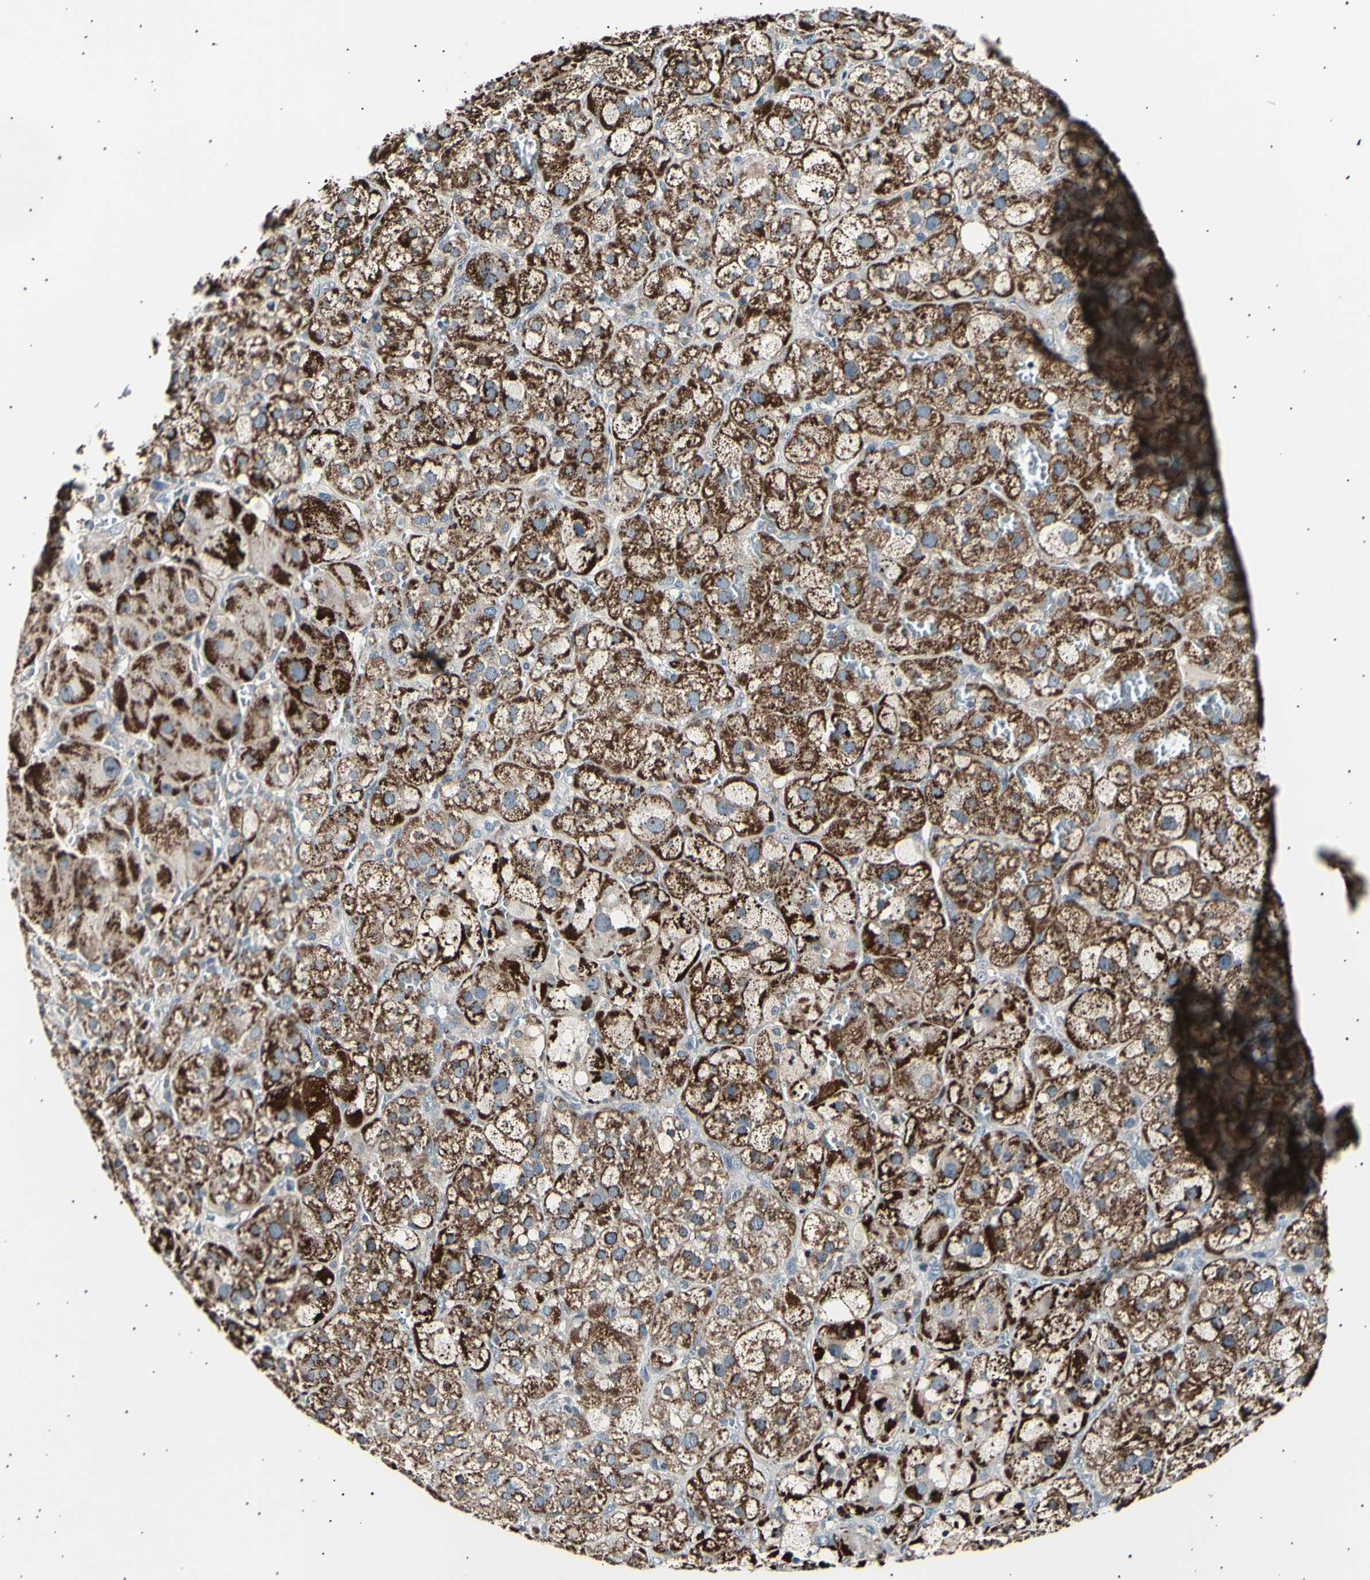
{"staining": {"intensity": "strong", "quantity": ">75%", "location": "cytoplasmic/membranous"}, "tissue": "adrenal gland", "cell_type": "Glandular cells", "image_type": "normal", "snomed": [{"axis": "morphology", "description": "Normal tissue, NOS"}, {"axis": "topography", "description": "Adrenal gland"}], "caption": "Protein analysis of unremarkable adrenal gland reveals strong cytoplasmic/membranous staining in approximately >75% of glandular cells. The protein of interest is shown in brown color, while the nuclei are stained blue.", "gene": "ITGA6", "patient": {"sex": "female", "age": 47}}